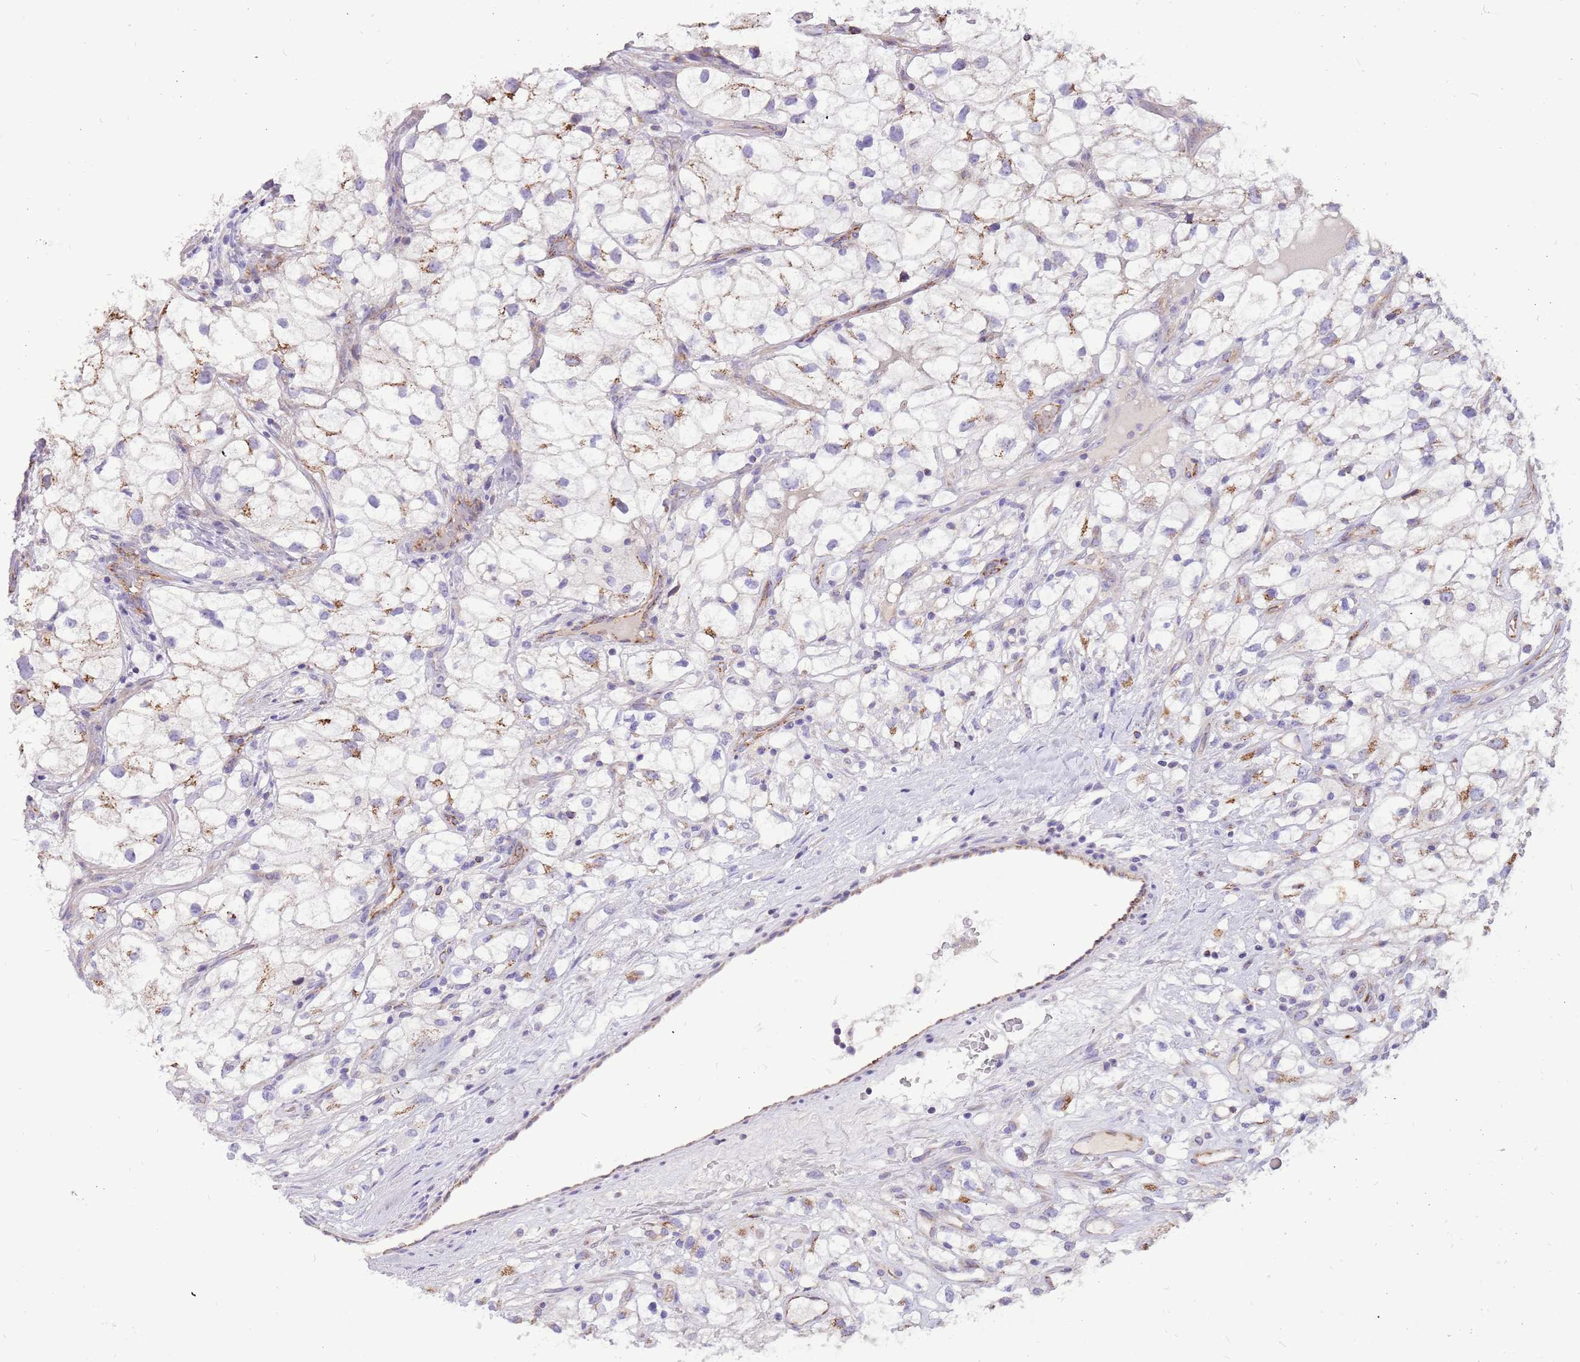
{"staining": {"intensity": "negative", "quantity": "none", "location": "none"}, "tissue": "renal cancer", "cell_type": "Tumor cells", "image_type": "cancer", "snomed": [{"axis": "morphology", "description": "Adenocarcinoma, NOS"}, {"axis": "topography", "description": "Kidney"}], "caption": "The image exhibits no staining of tumor cells in renal cancer (adenocarcinoma). Brightfield microscopy of immunohistochemistry (IHC) stained with DAB (3,3'-diaminobenzidine) (brown) and hematoxylin (blue), captured at high magnification.", "gene": "COX17", "patient": {"sex": "male", "age": 59}}